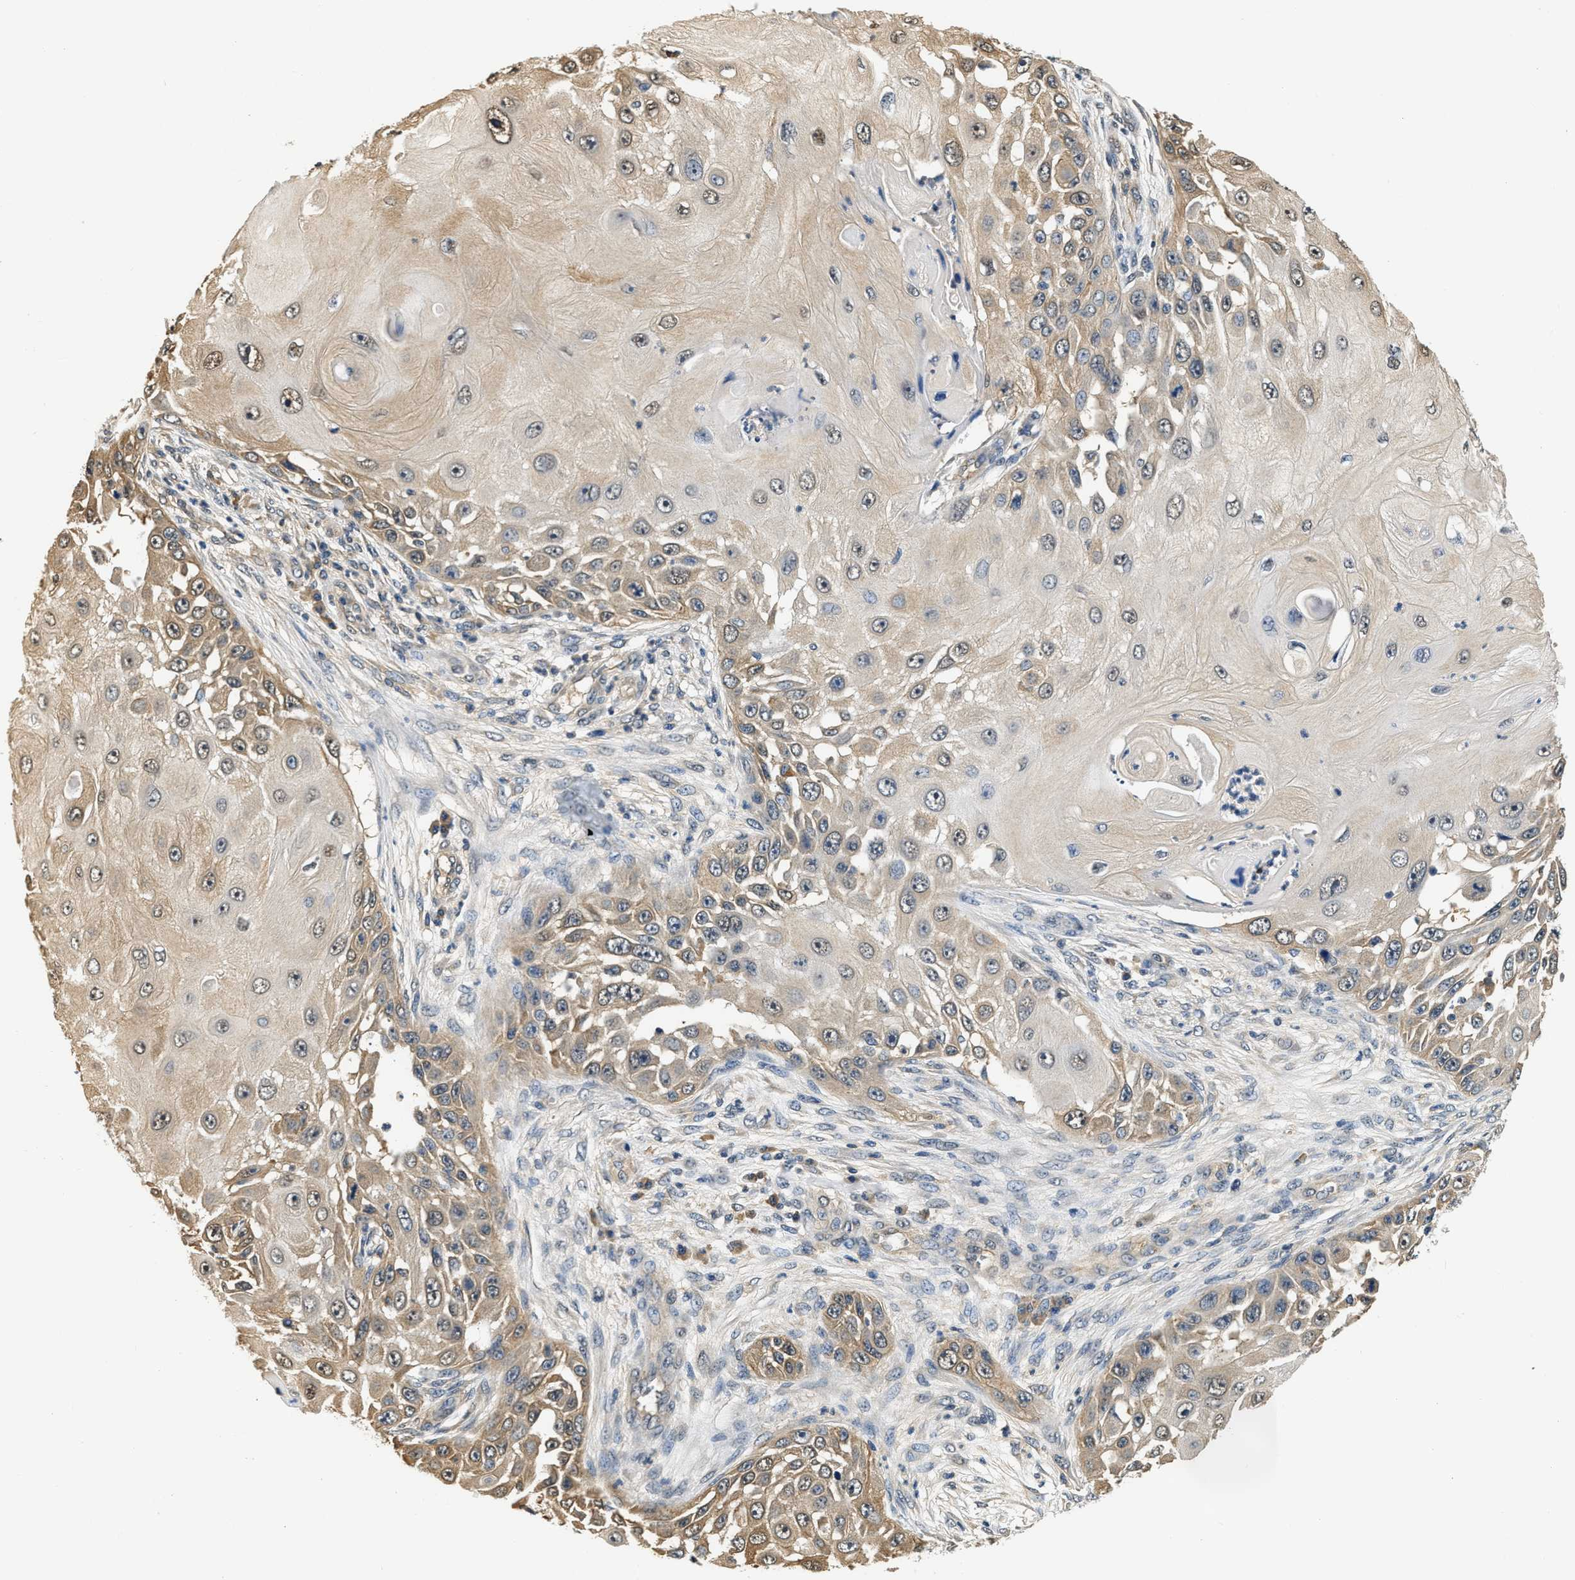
{"staining": {"intensity": "moderate", "quantity": "<25%", "location": "cytoplasmic/membranous"}, "tissue": "skin cancer", "cell_type": "Tumor cells", "image_type": "cancer", "snomed": [{"axis": "morphology", "description": "Squamous cell carcinoma, NOS"}, {"axis": "topography", "description": "Skin"}], "caption": "Immunohistochemistry (IHC) (DAB (3,3'-diaminobenzidine)) staining of human squamous cell carcinoma (skin) demonstrates moderate cytoplasmic/membranous protein positivity in approximately <25% of tumor cells. The protein is shown in brown color, while the nuclei are stained blue.", "gene": "BCL7C", "patient": {"sex": "female", "age": 44}}